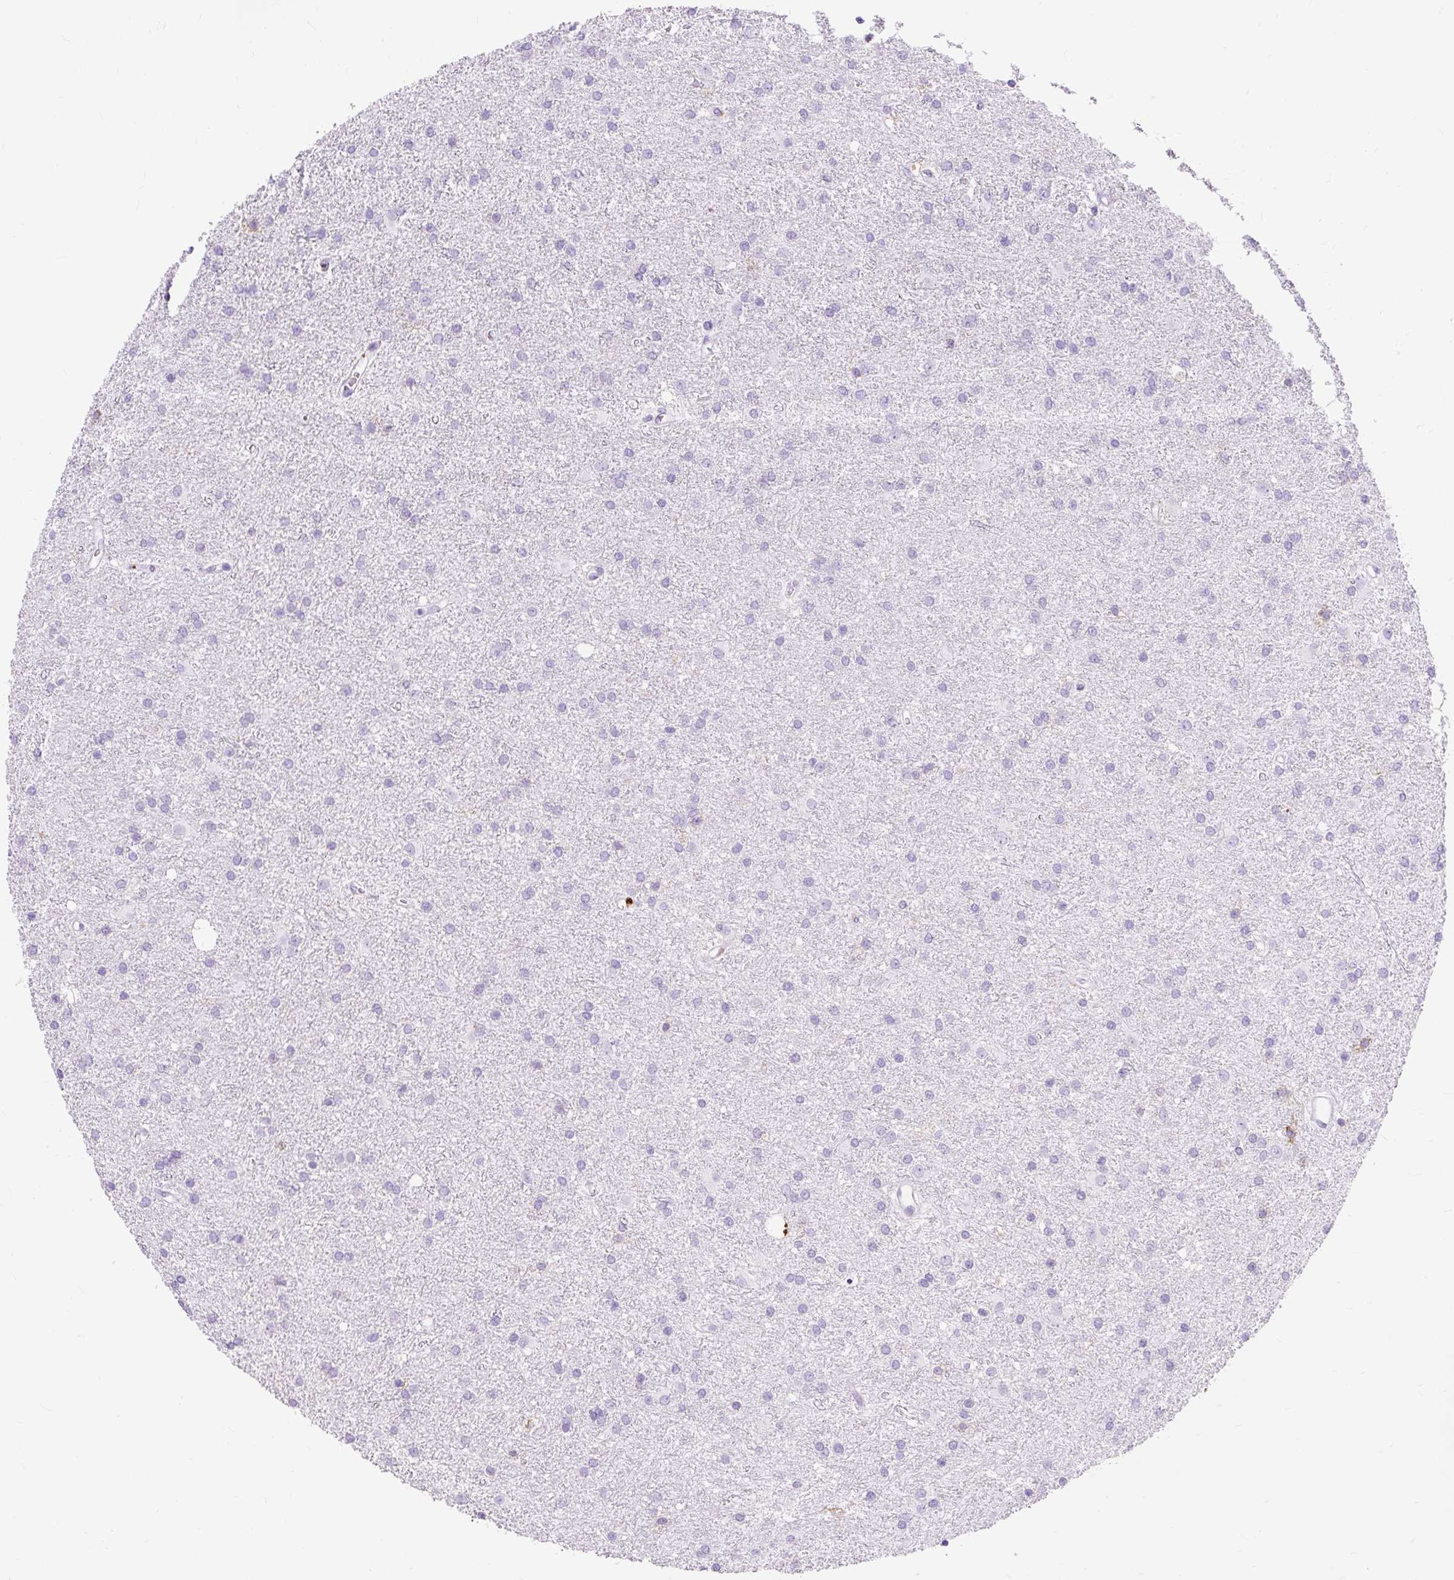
{"staining": {"intensity": "negative", "quantity": "none", "location": "none"}, "tissue": "glioma", "cell_type": "Tumor cells", "image_type": "cancer", "snomed": [{"axis": "morphology", "description": "Glioma, malignant, High grade"}, {"axis": "topography", "description": "Brain"}], "caption": "The photomicrograph shows no staining of tumor cells in glioma. Nuclei are stained in blue.", "gene": "HLA-DRA", "patient": {"sex": "female", "age": 50}}